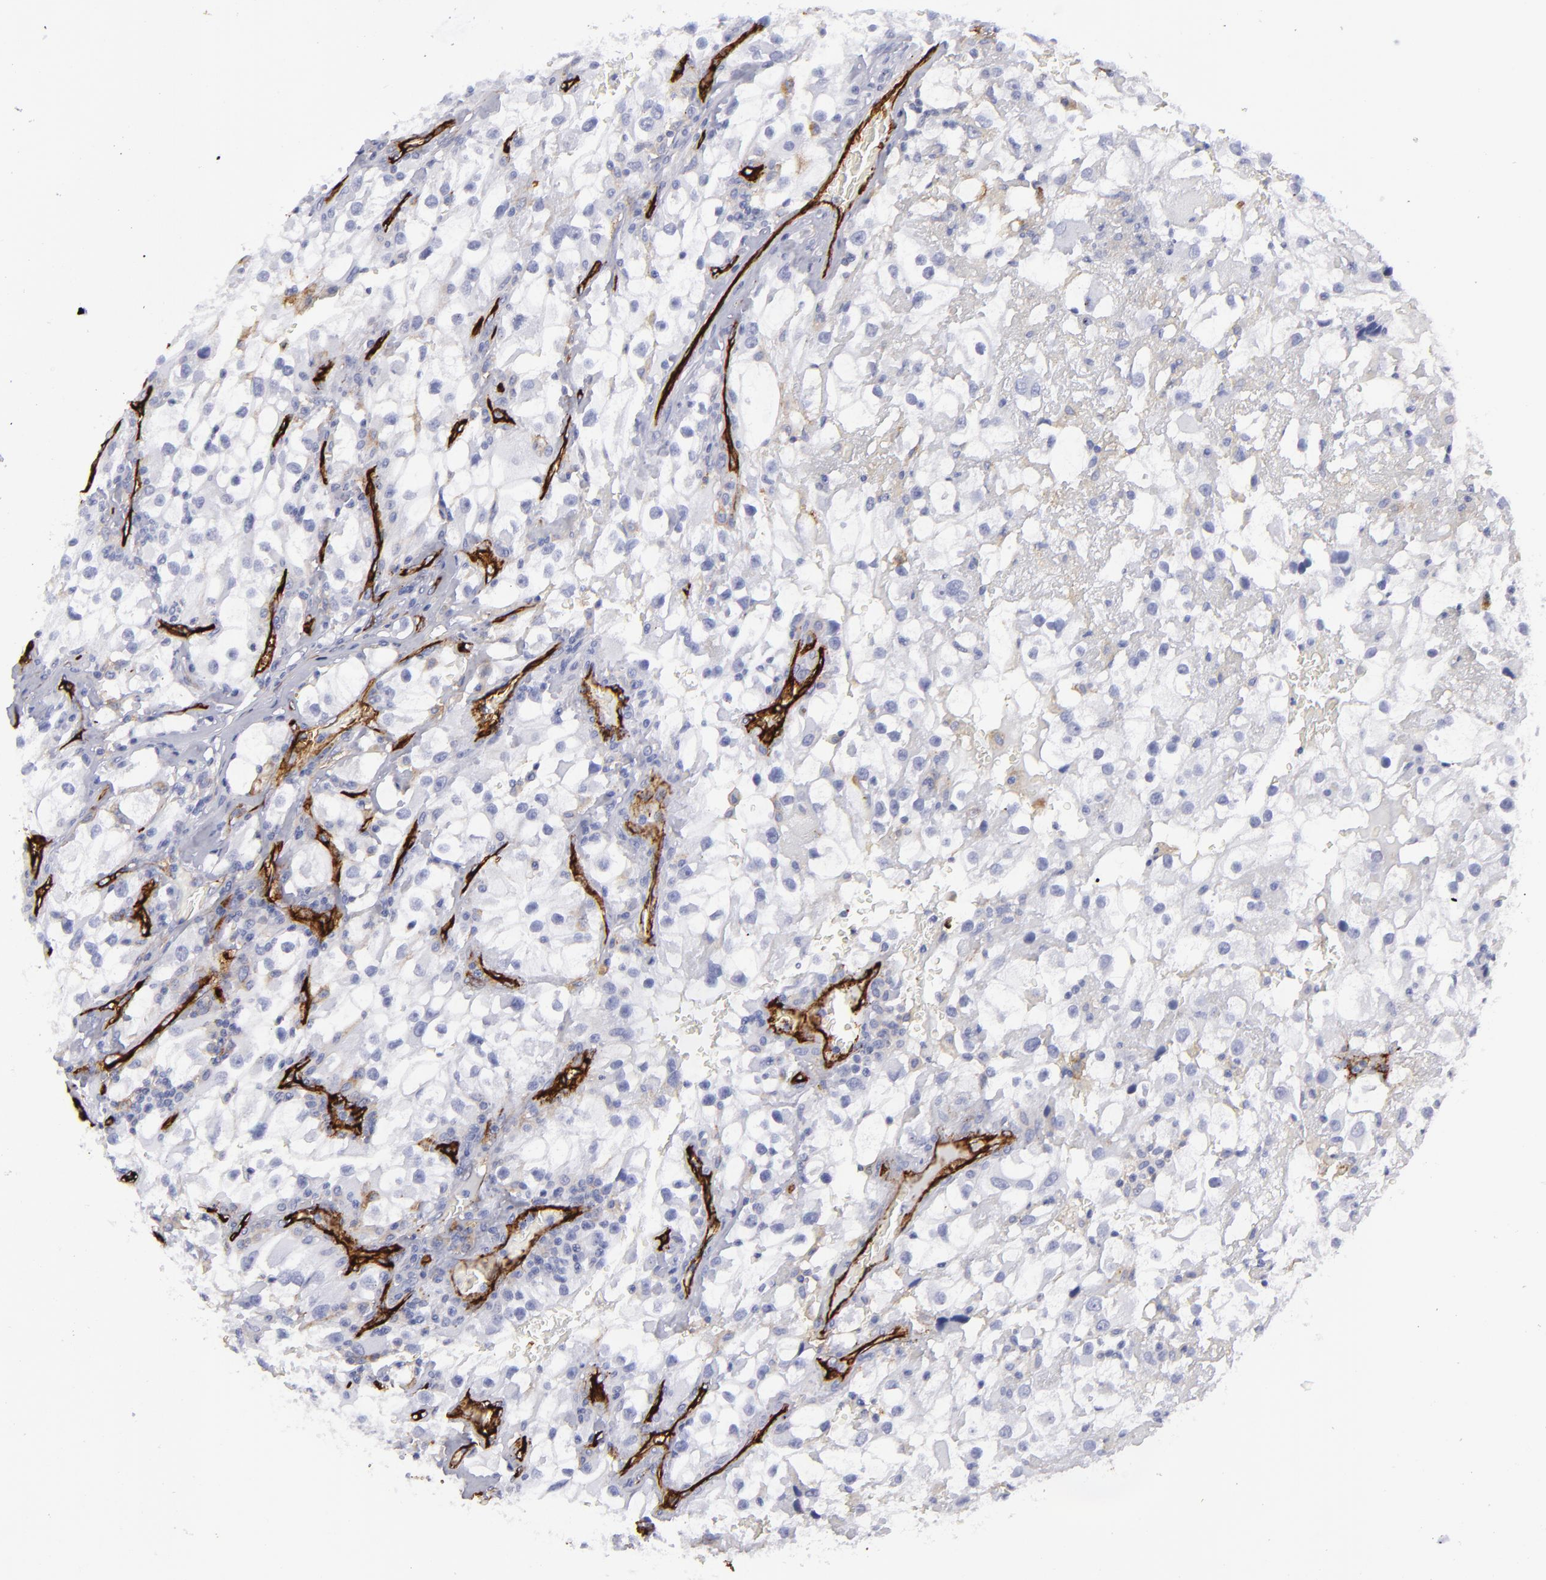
{"staining": {"intensity": "negative", "quantity": "none", "location": "none"}, "tissue": "renal cancer", "cell_type": "Tumor cells", "image_type": "cancer", "snomed": [{"axis": "morphology", "description": "Adenocarcinoma, NOS"}, {"axis": "topography", "description": "Kidney"}], "caption": "Renal cancer (adenocarcinoma) was stained to show a protein in brown. There is no significant staining in tumor cells.", "gene": "ACE", "patient": {"sex": "female", "age": 52}}